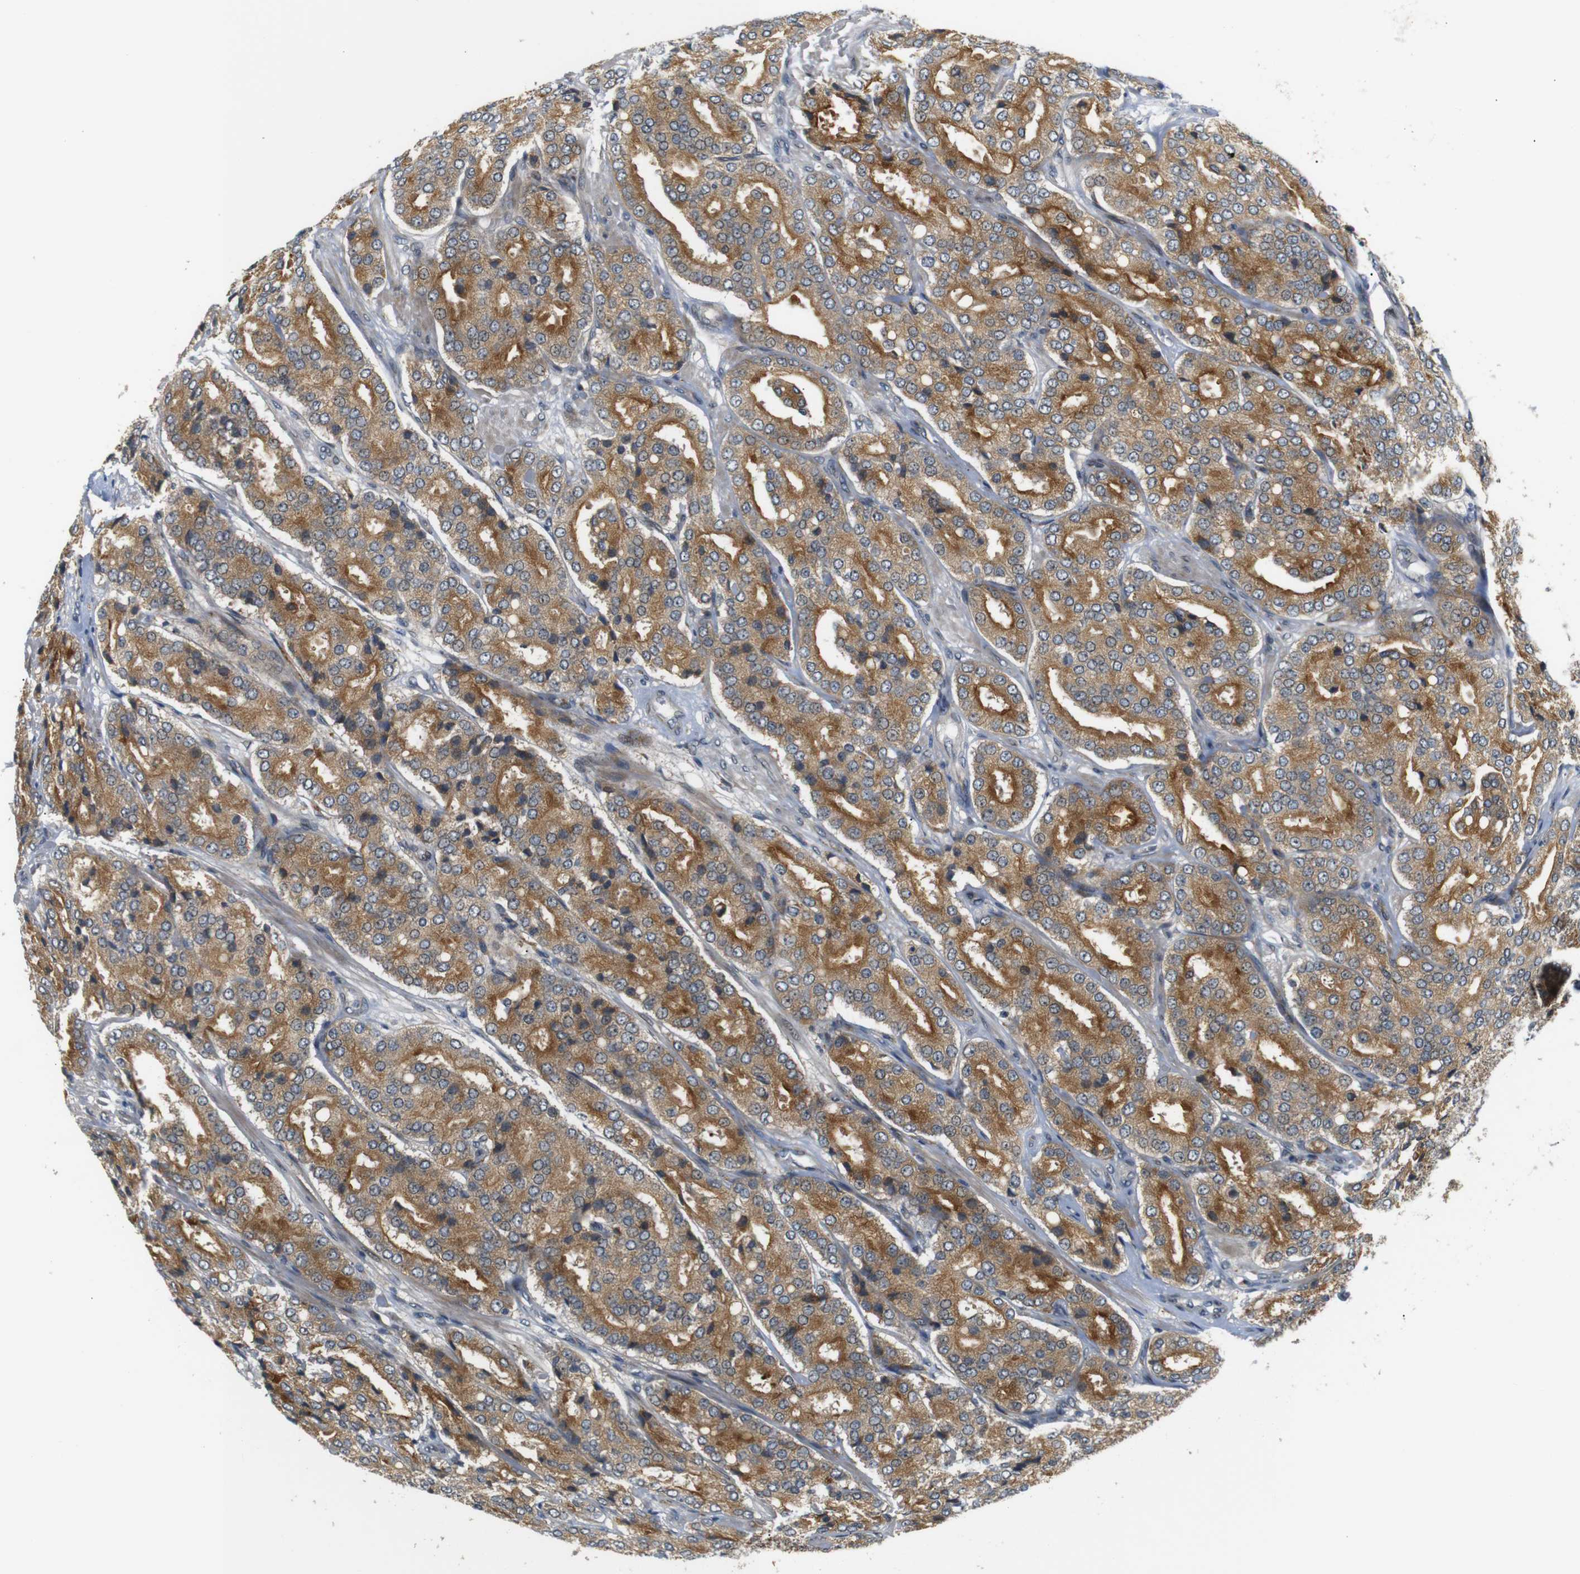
{"staining": {"intensity": "moderate", "quantity": ">75%", "location": "cytoplasmic/membranous"}, "tissue": "prostate cancer", "cell_type": "Tumor cells", "image_type": "cancer", "snomed": [{"axis": "morphology", "description": "Adenocarcinoma, High grade"}, {"axis": "topography", "description": "Prostate"}], "caption": "Adenocarcinoma (high-grade) (prostate) stained for a protein (brown) displays moderate cytoplasmic/membranous positive positivity in about >75% of tumor cells.", "gene": "SYDE1", "patient": {"sex": "male", "age": 65}}